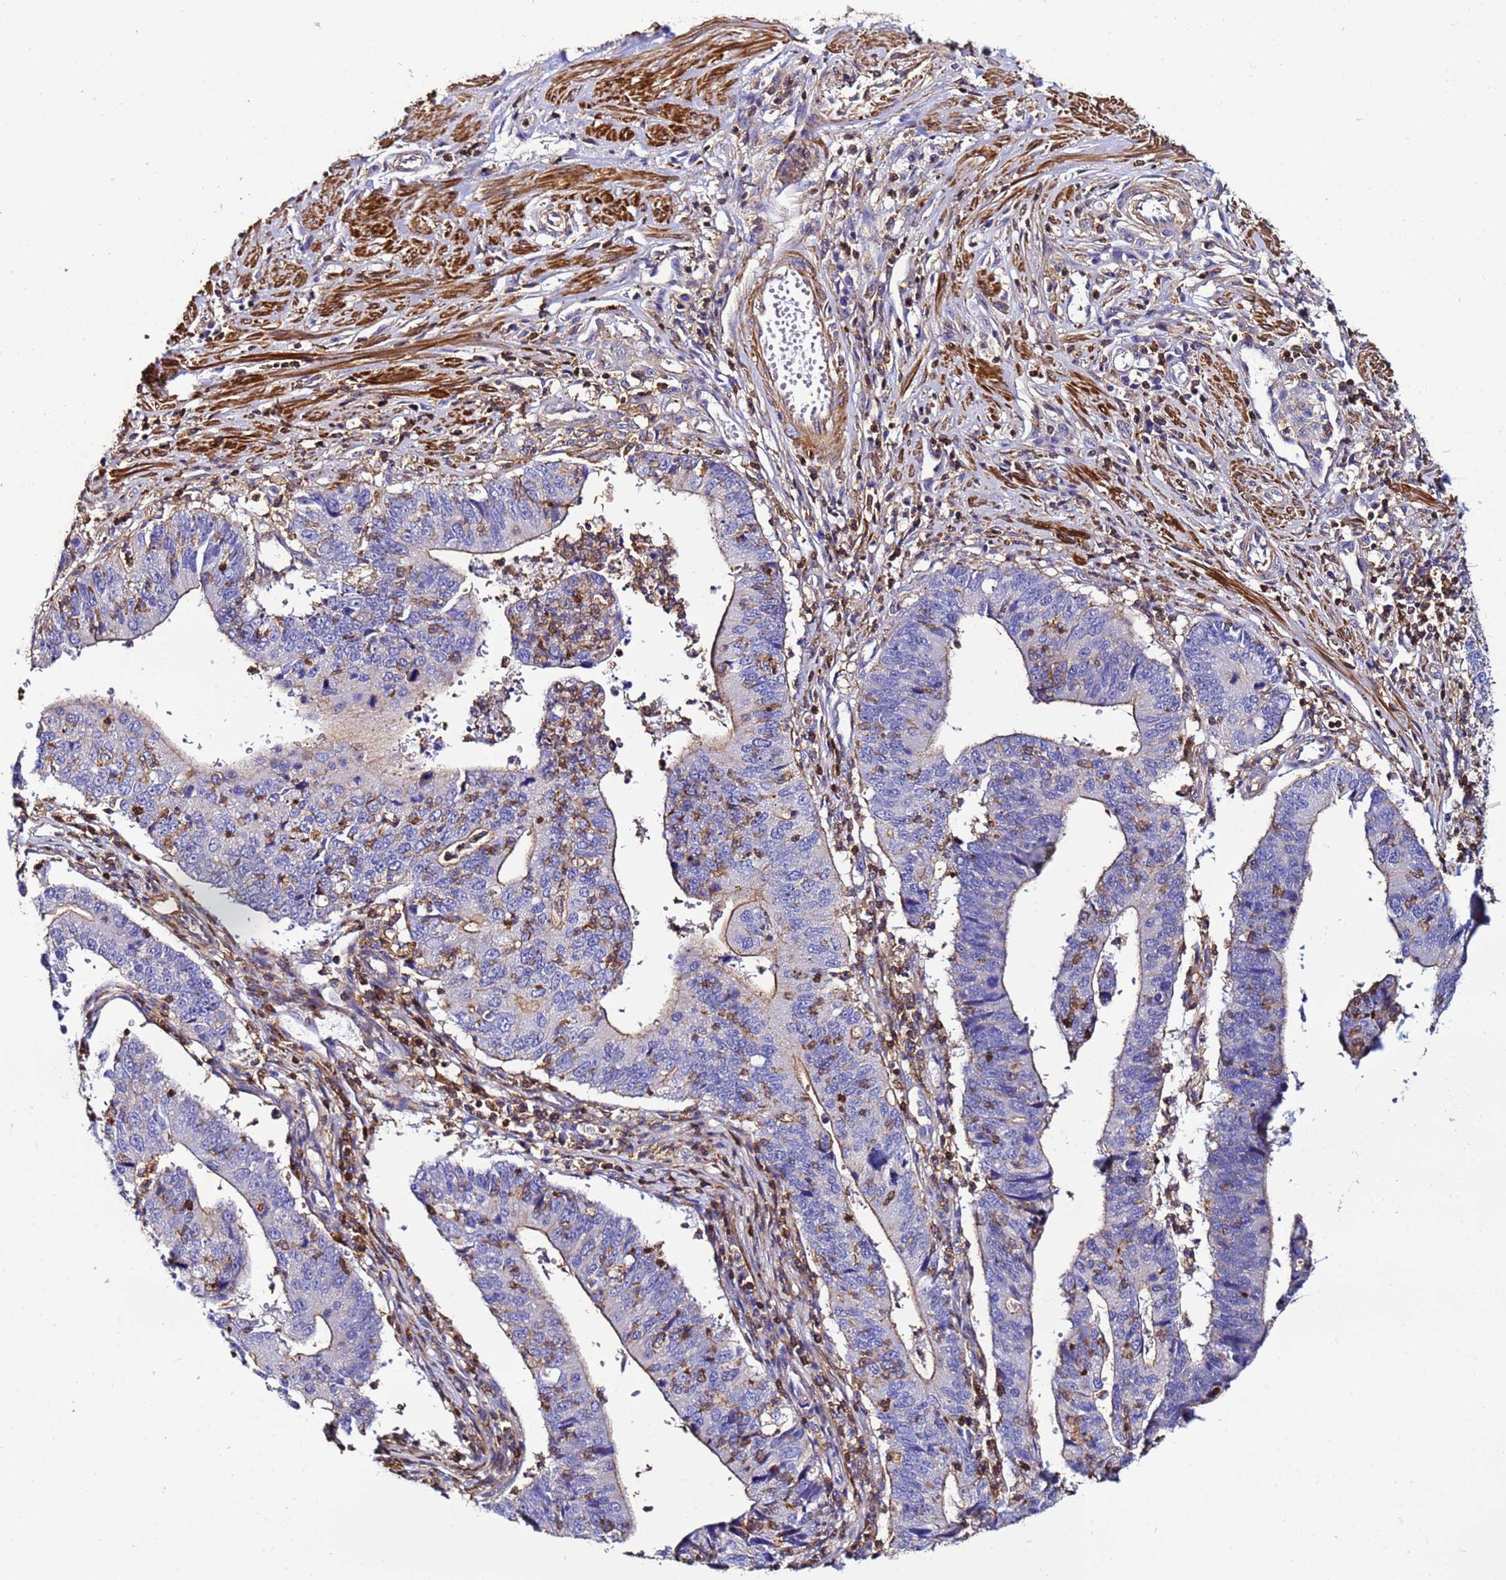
{"staining": {"intensity": "weak", "quantity": "<25%", "location": "cytoplasmic/membranous"}, "tissue": "stomach cancer", "cell_type": "Tumor cells", "image_type": "cancer", "snomed": [{"axis": "morphology", "description": "Adenocarcinoma, NOS"}, {"axis": "topography", "description": "Stomach"}], "caption": "Immunohistochemistry (IHC) photomicrograph of neoplastic tissue: human stomach cancer (adenocarcinoma) stained with DAB reveals no significant protein staining in tumor cells. Brightfield microscopy of immunohistochemistry (IHC) stained with DAB (brown) and hematoxylin (blue), captured at high magnification.", "gene": "ACTB", "patient": {"sex": "male", "age": 59}}